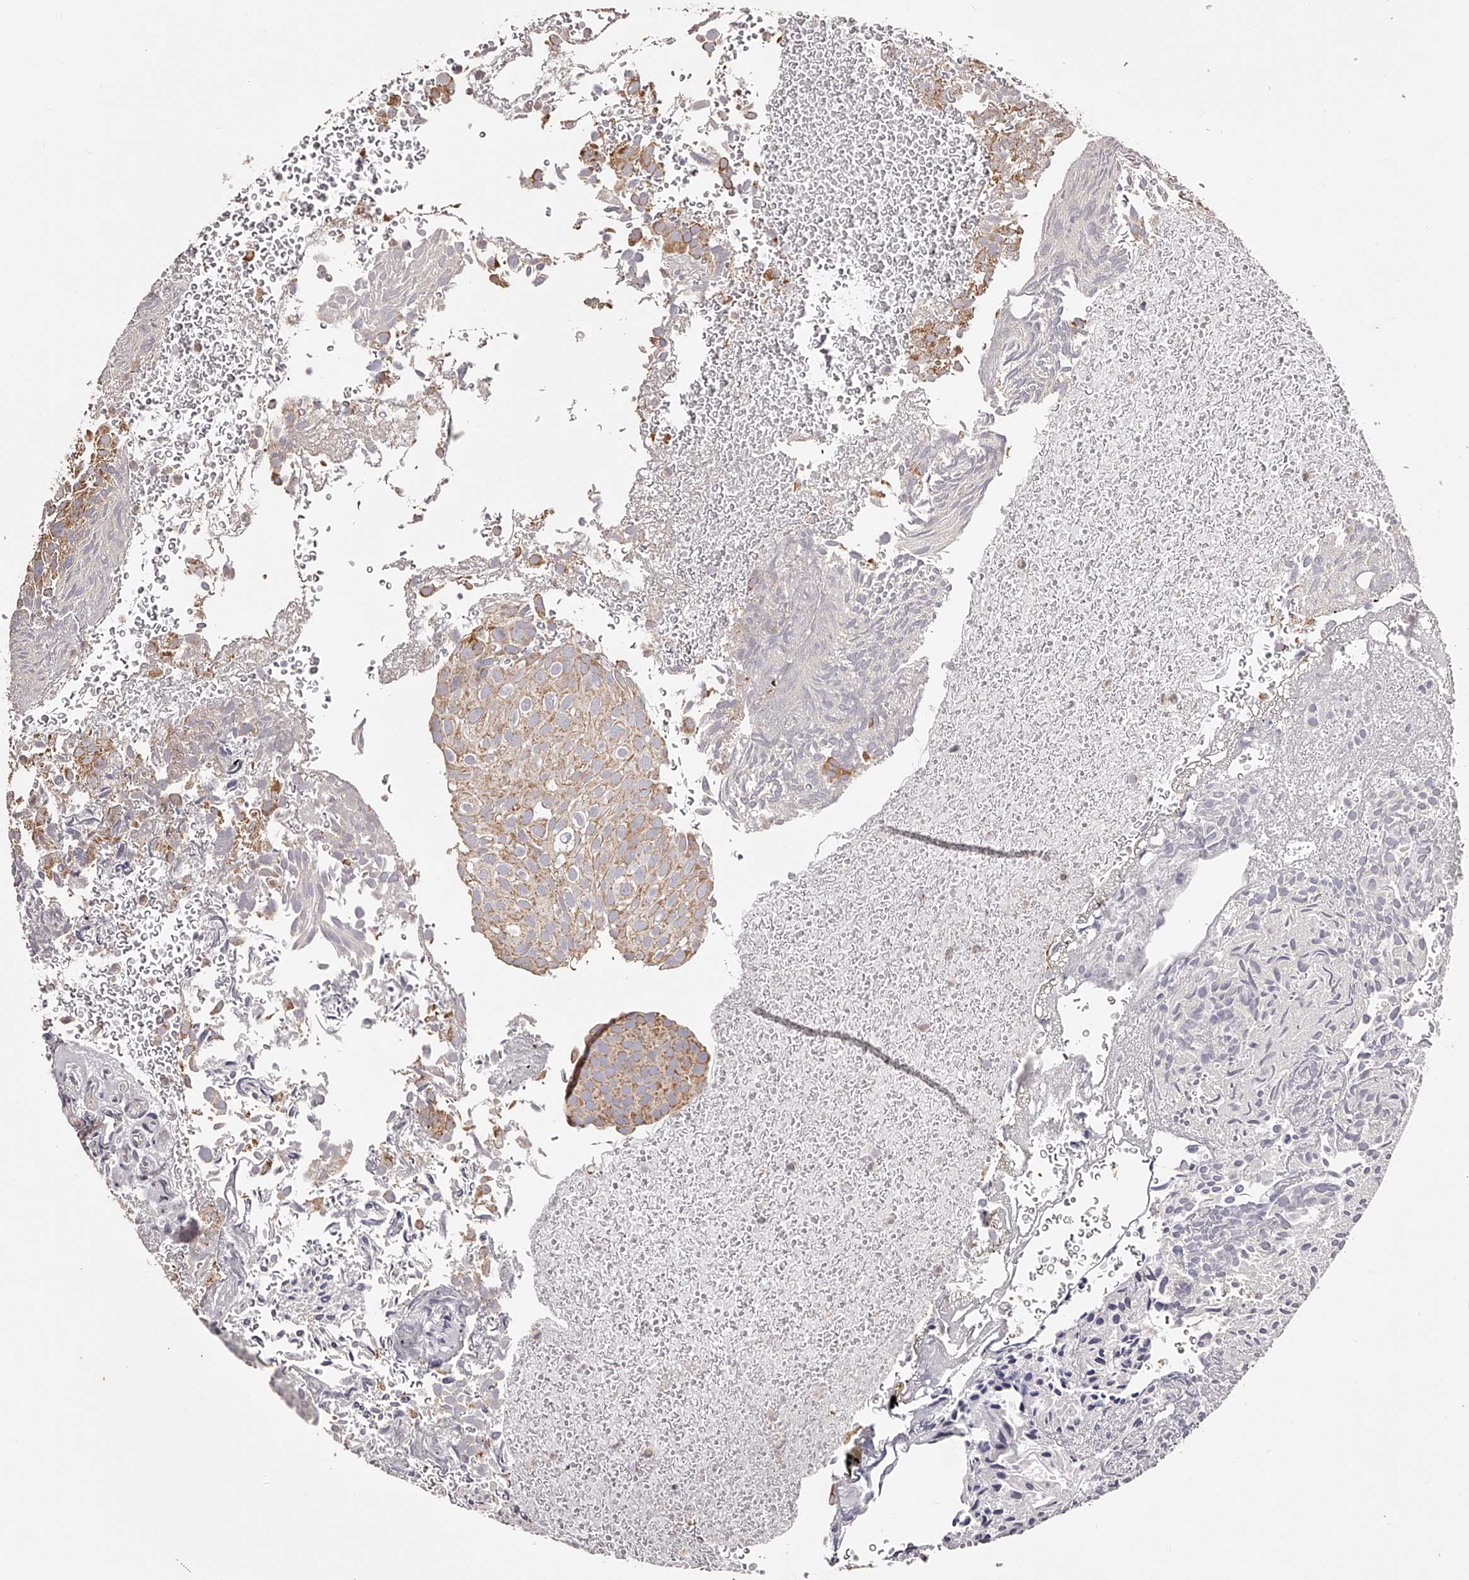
{"staining": {"intensity": "moderate", "quantity": ">75%", "location": "cytoplasmic/membranous"}, "tissue": "urothelial cancer", "cell_type": "Tumor cells", "image_type": "cancer", "snomed": [{"axis": "morphology", "description": "Urothelial carcinoma, Low grade"}, {"axis": "topography", "description": "Urinary bladder"}], "caption": "Brown immunohistochemical staining in low-grade urothelial carcinoma exhibits moderate cytoplasmic/membranous expression in about >75% of tumor cells.", "gene": "USP21", "patient": {"sex": "male", "age": 78}}